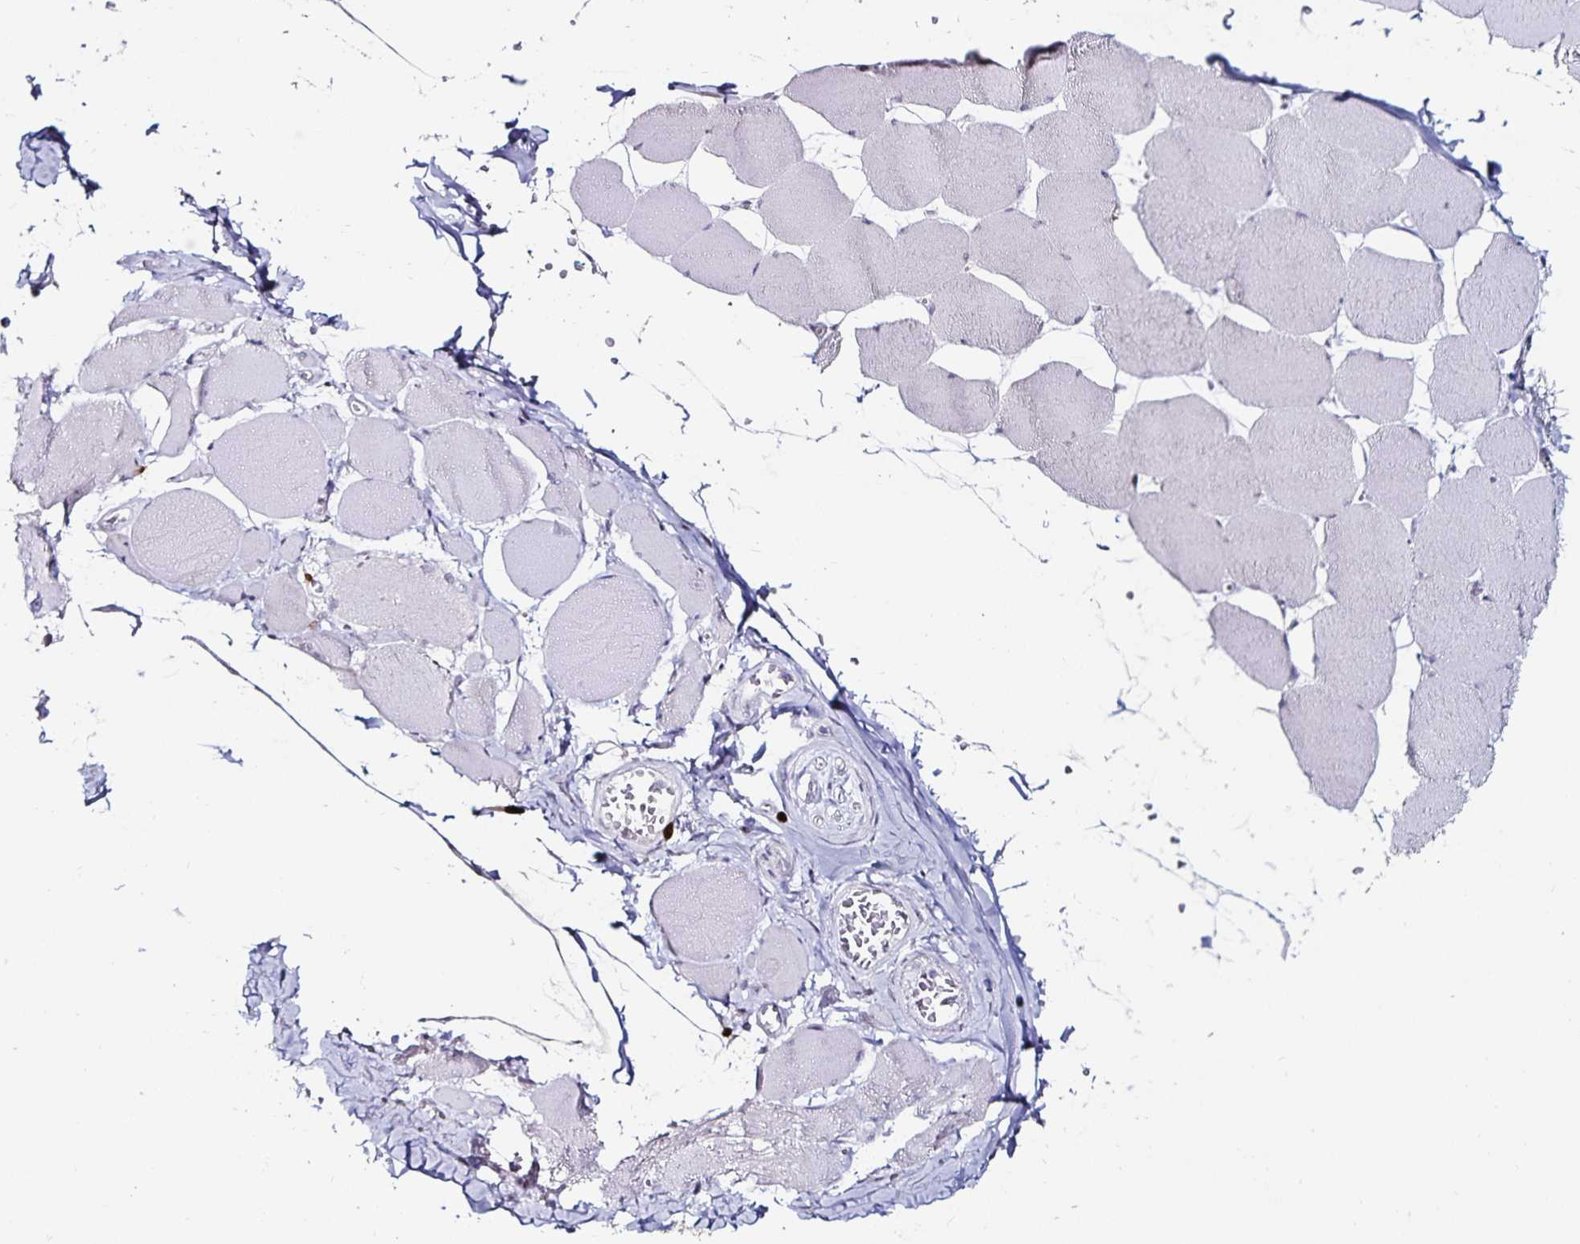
{"staining": {"intensity": "negative", "quantity": "none", "location": "none"}, "tissue": "skeletal muscle", "cell_type": "Myocytes", "image_type": "normal", "snomed": [{"axis": "morphology", "description": "Normal tissue, NOS"}, {"axis": "topography", "description": "Skeletal muscle"}], "caption": "Skeletal muscle stained for a protein using IHC demonstrates no staining myocytes.", "gene": "ANLN", "patient": {"sex": "female", "age": 75}}